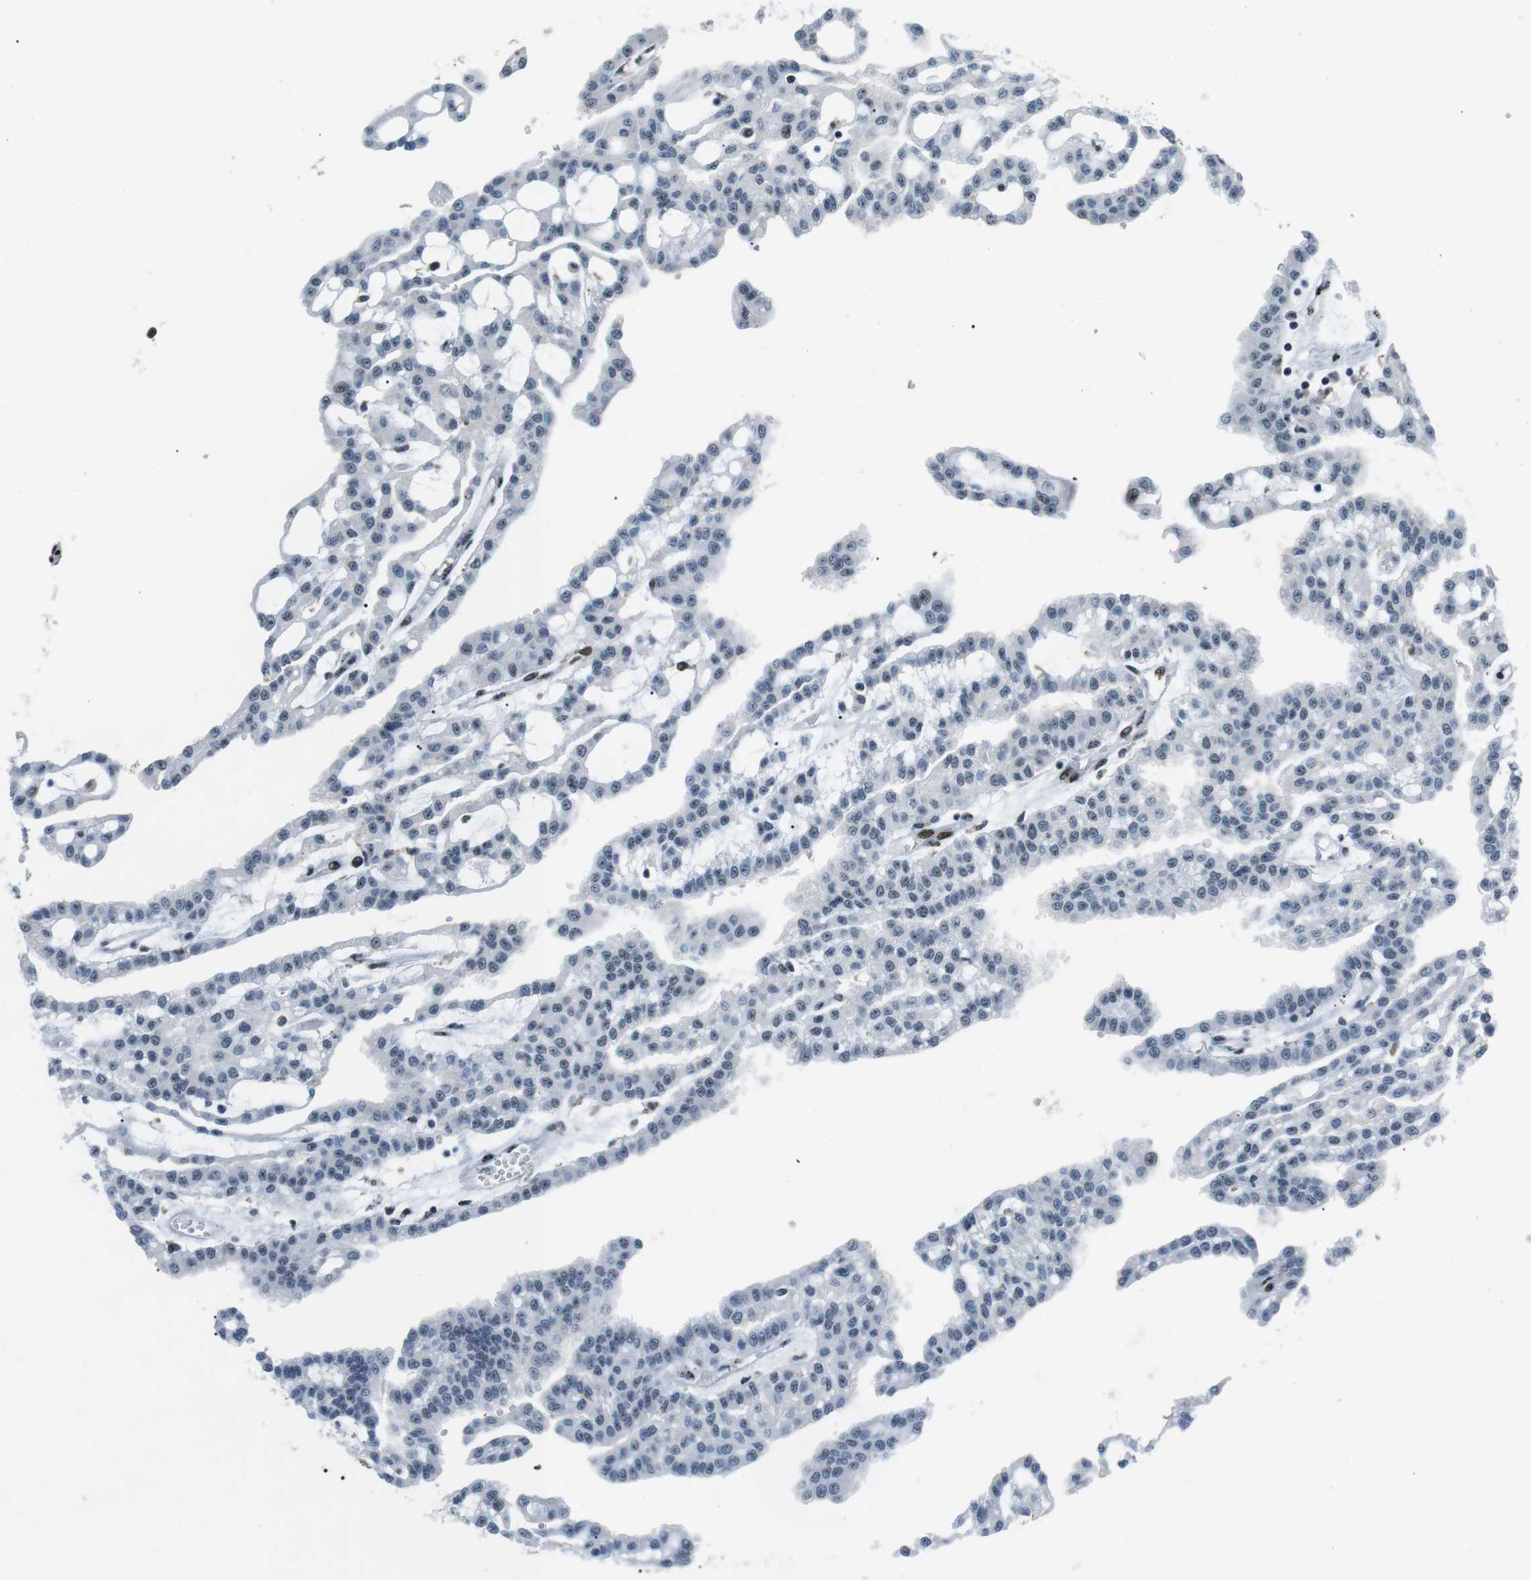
{"staining": {"intensity": "negative", "quantity": "none", "location": "none"}, "tissue": "renal cancer", "cell_type": "Tumor cells", "image_type": "cancer", "snomed": [{"axis": "morphology", "description": "Adenocarcinoma, NOS"}, {"axis": "topography", "description": "Kidney"}], "caption": "There is no significant staining in tumor cells of renal cancer.", "gene": "PML", "patient": {"sex": "male", "age": 63}}